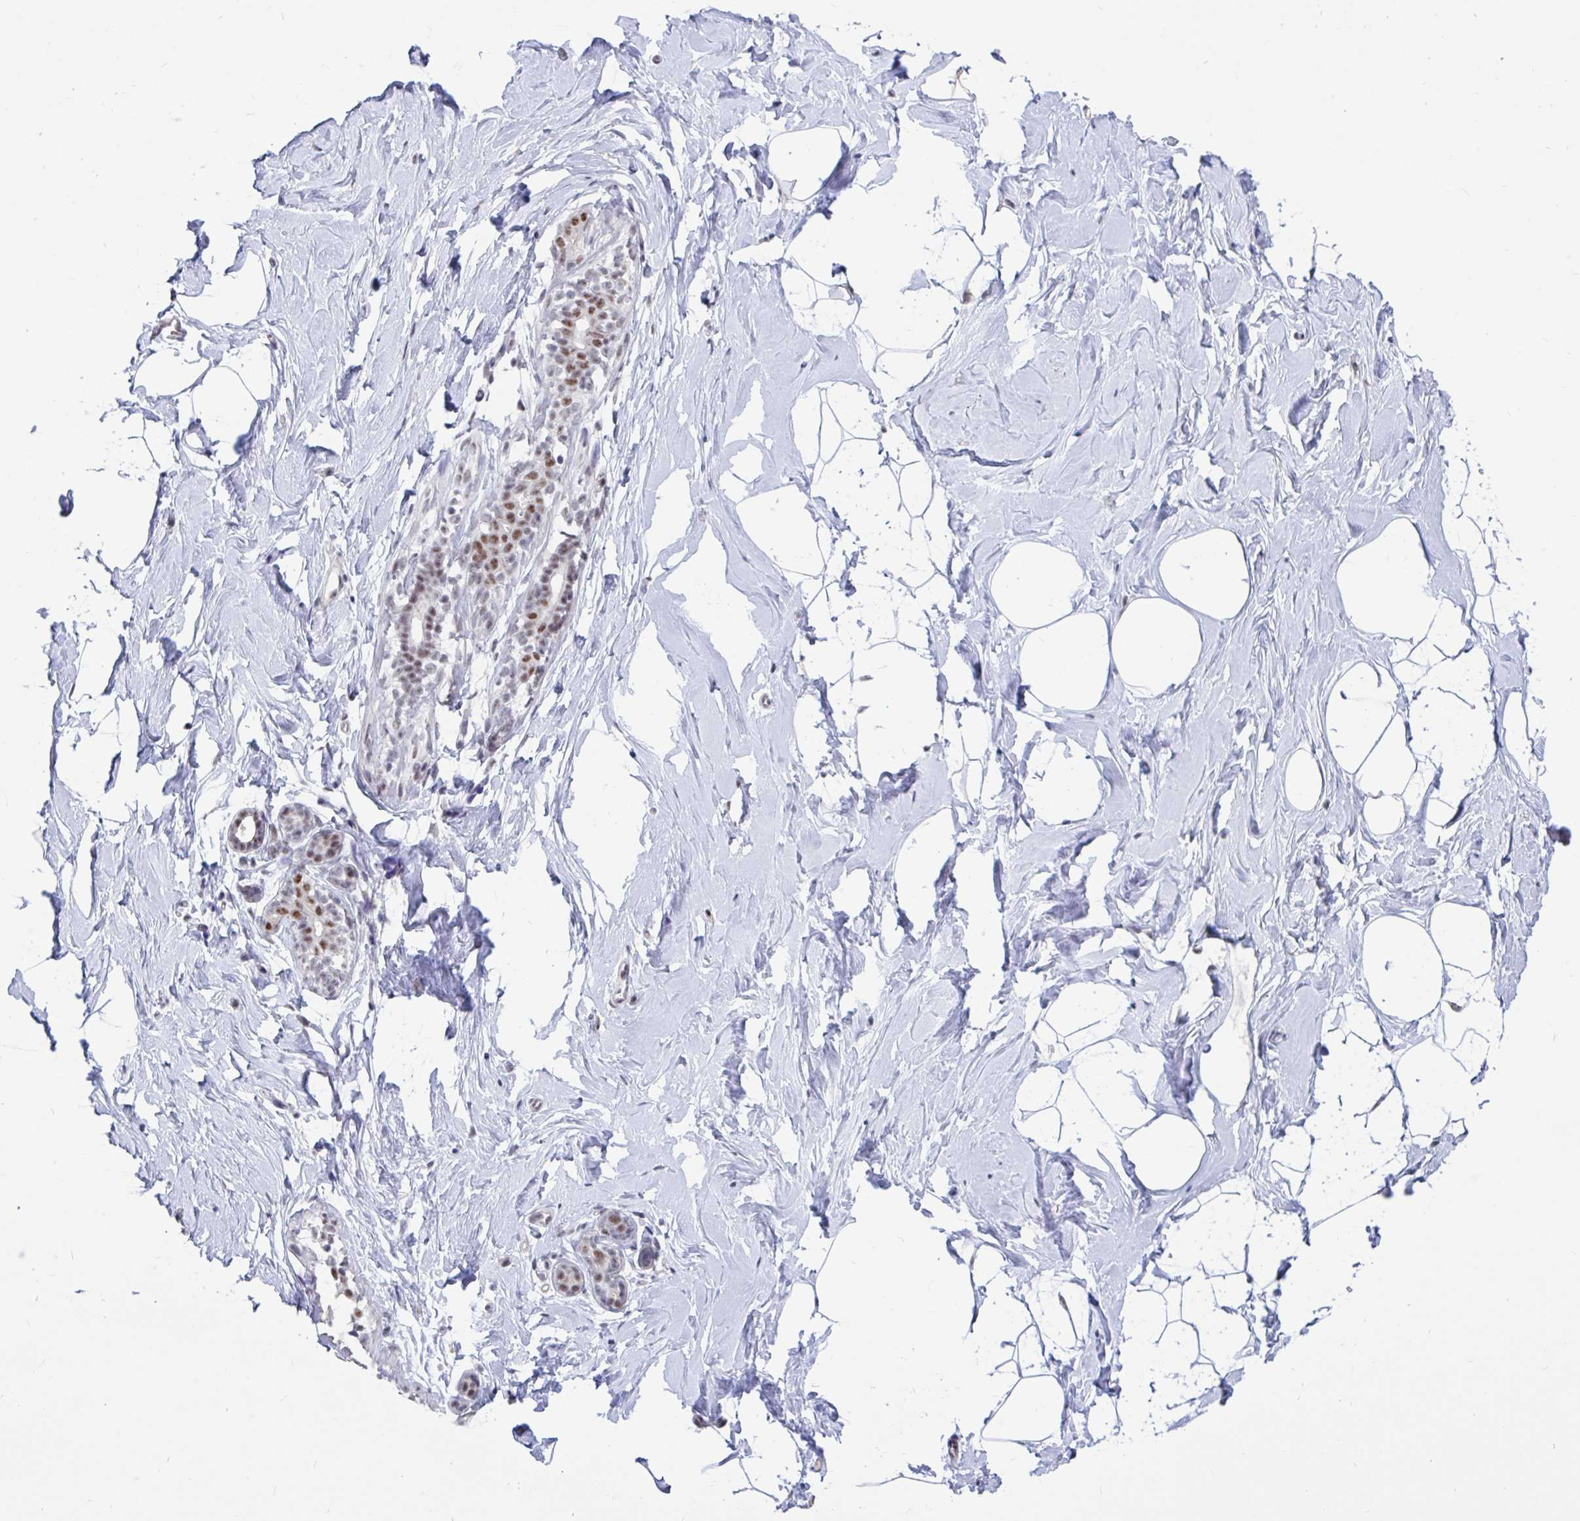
{"staining": {"intensity": "negative", "quantity": "none", "location": "none"}, "tissue": "breast", "cell_type": "Adipocytes", "image_type": "normal", "snomed": [{"axis": "morphology", "description": "Normal tissue, NOS"}, {"axis": "topography", "description": "Breast"}], "caption": "High power microscopy image of an immunohistochemistry (IHC) image of unremarkable breast, revealing no significant staining in adipocytes.", "gene": "DDX39A", "patient": {"sex": "female", "age": 32}}